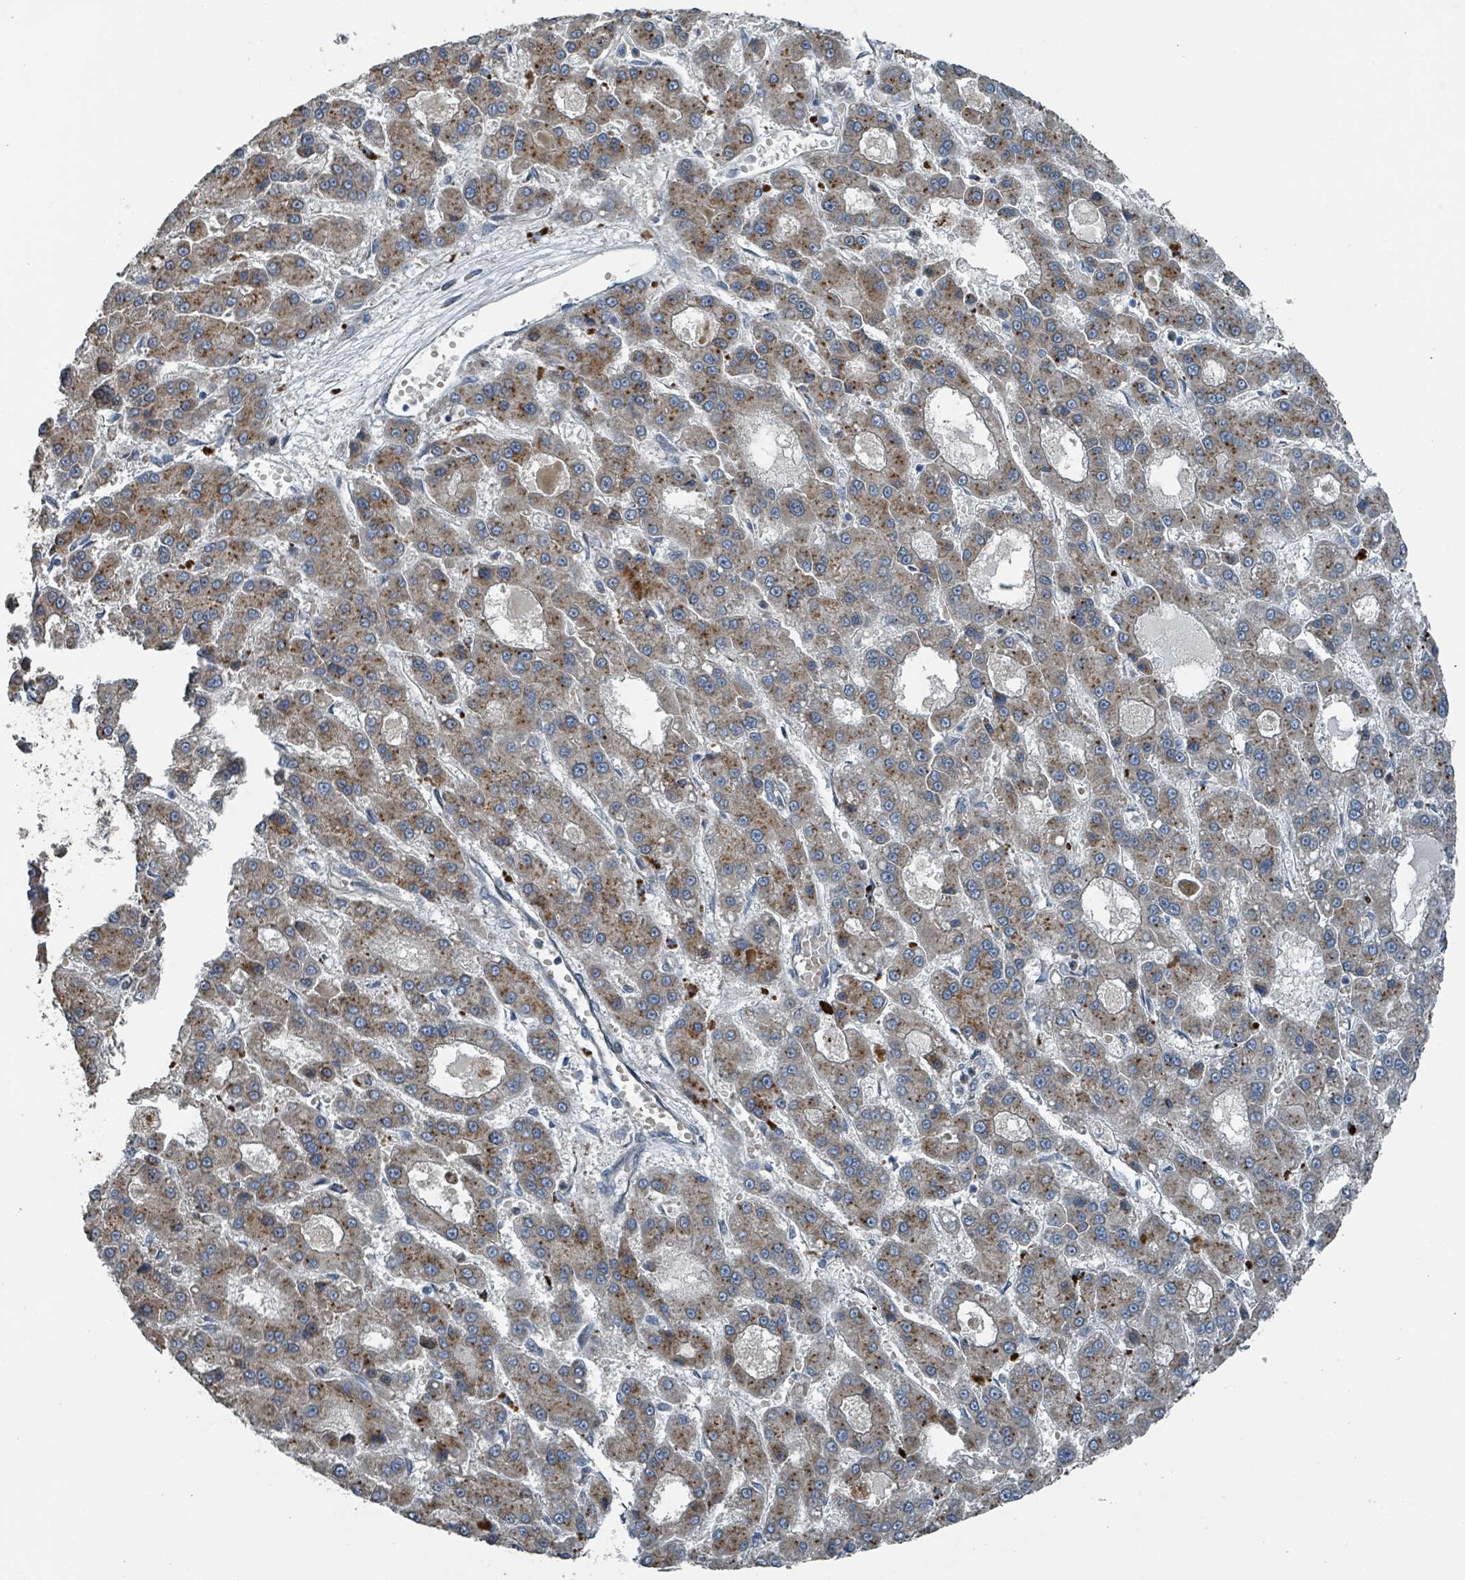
{"staining": {"intensity": "moderate", "quantity": "25%-75%", "location": "cytoplasmic/membranous"}, "tissue": "liver cancer", "cell_type": "Tumor cells", "image_type": "cancer", "snomed": [{"axis": "morphology", "description": "Carcinoma, Hepatocellular, NOS"}, {"axis": "topography", "description": "Liver"}], "caption": "This is an image of IHC staining of hepatocellular carcinoma (liver), which shows moderate staining in the cytoplasmic/membranous of tumor cells.", "gene": "DIPK2A", "patient": {"sex": "male", "age": 70}}